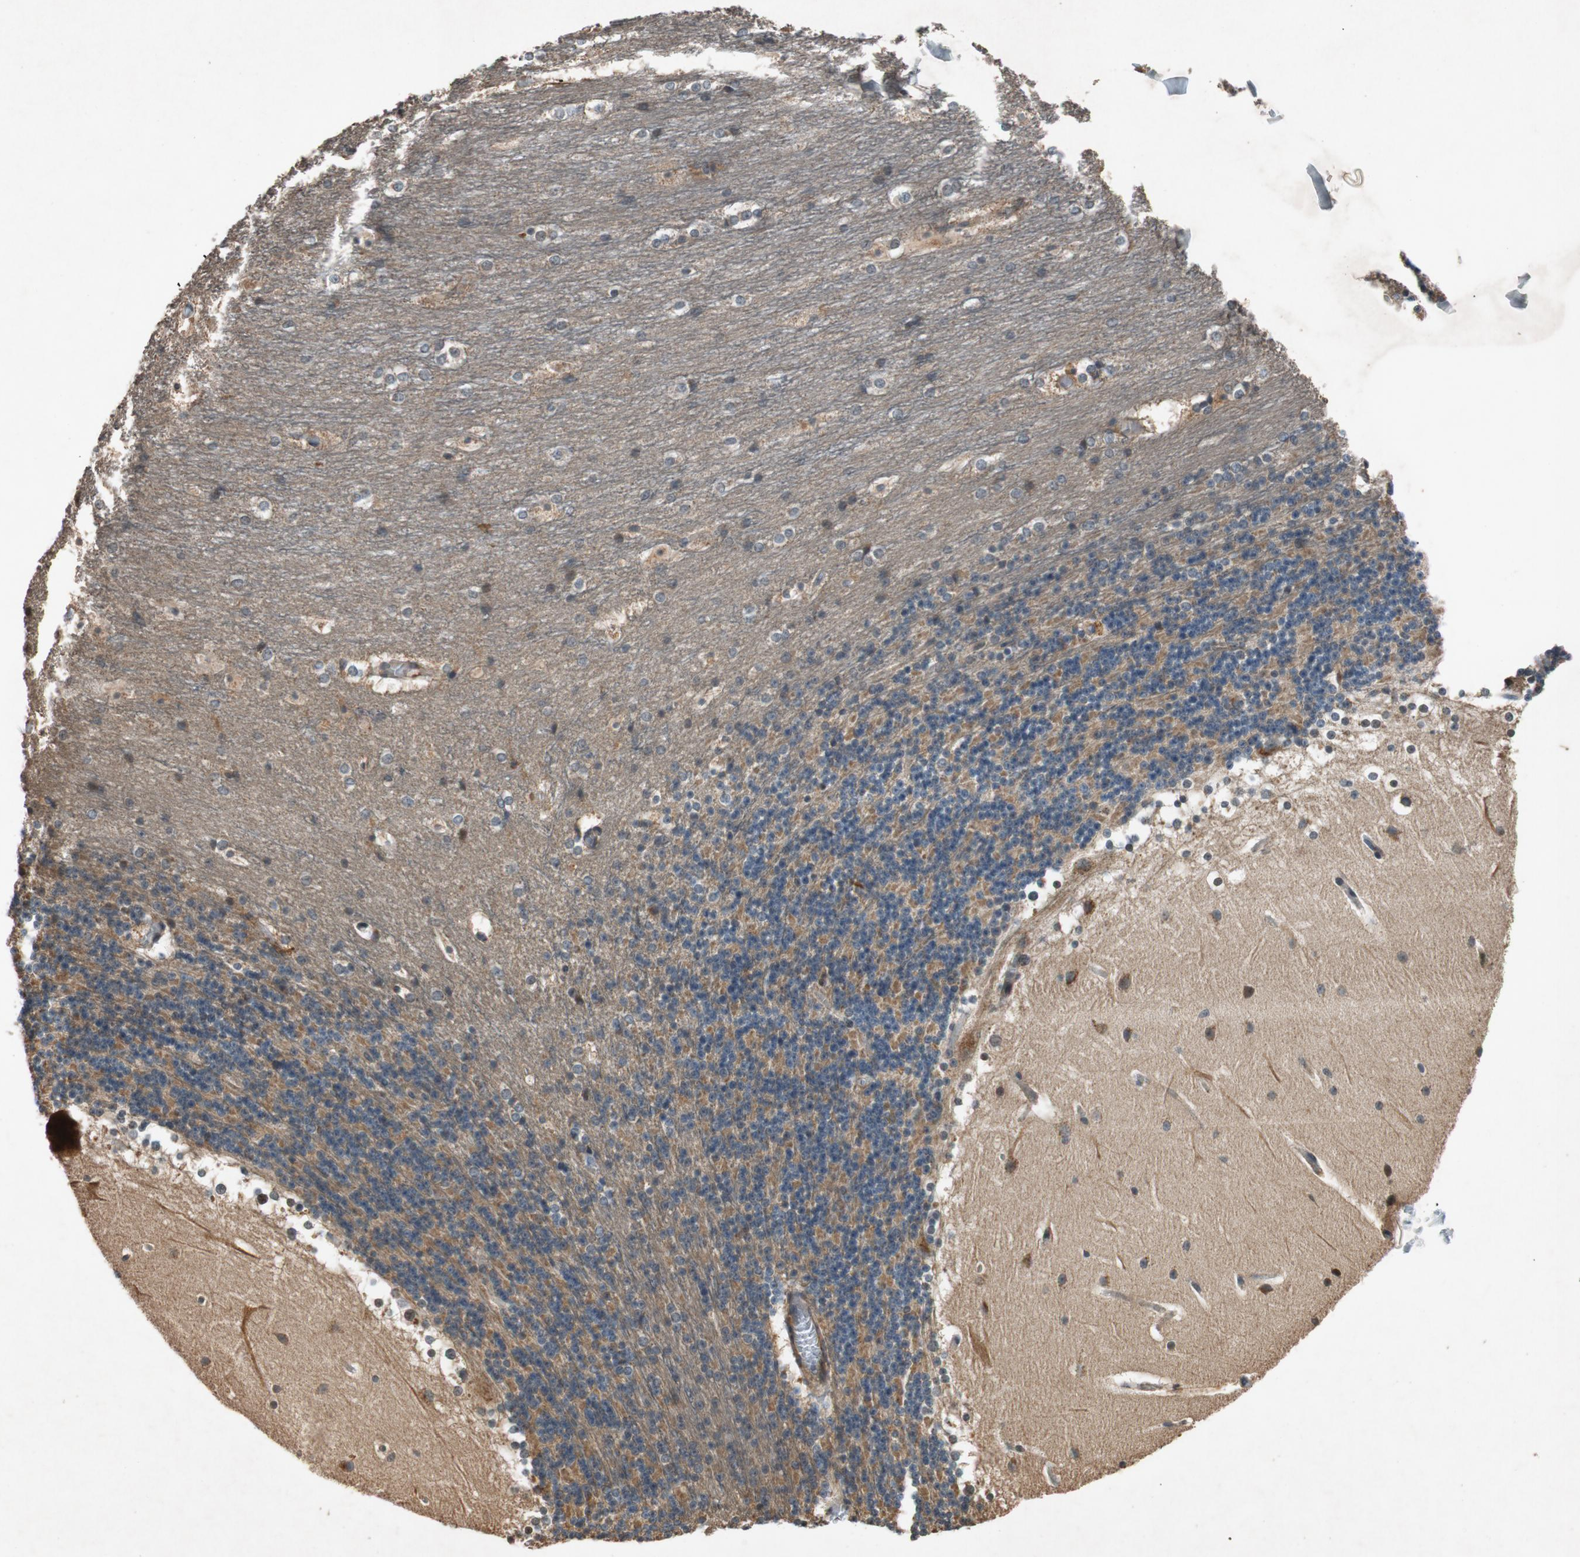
{"staining": {"intensity": "moderate", "quantity": ">75%", "location": "cytoplasmic/membranous"}, "tissue": "cerebellum", "cell_type": "Cells in granular layer", "image_type": "normal", "snomed": [{"axis": "morphology", "description": "Normal tissue, NOS"}, {"axis": "topography", "description": "Cerebellum"}], "caption": "Protein positivity by IHC shows moderate cytoplasmic/membranous positivity in approximately >75% of cells in granular layer in normal cerebellum.", "gene": "ATP2C1", "patient": {"sex": "female", "age": 19}}